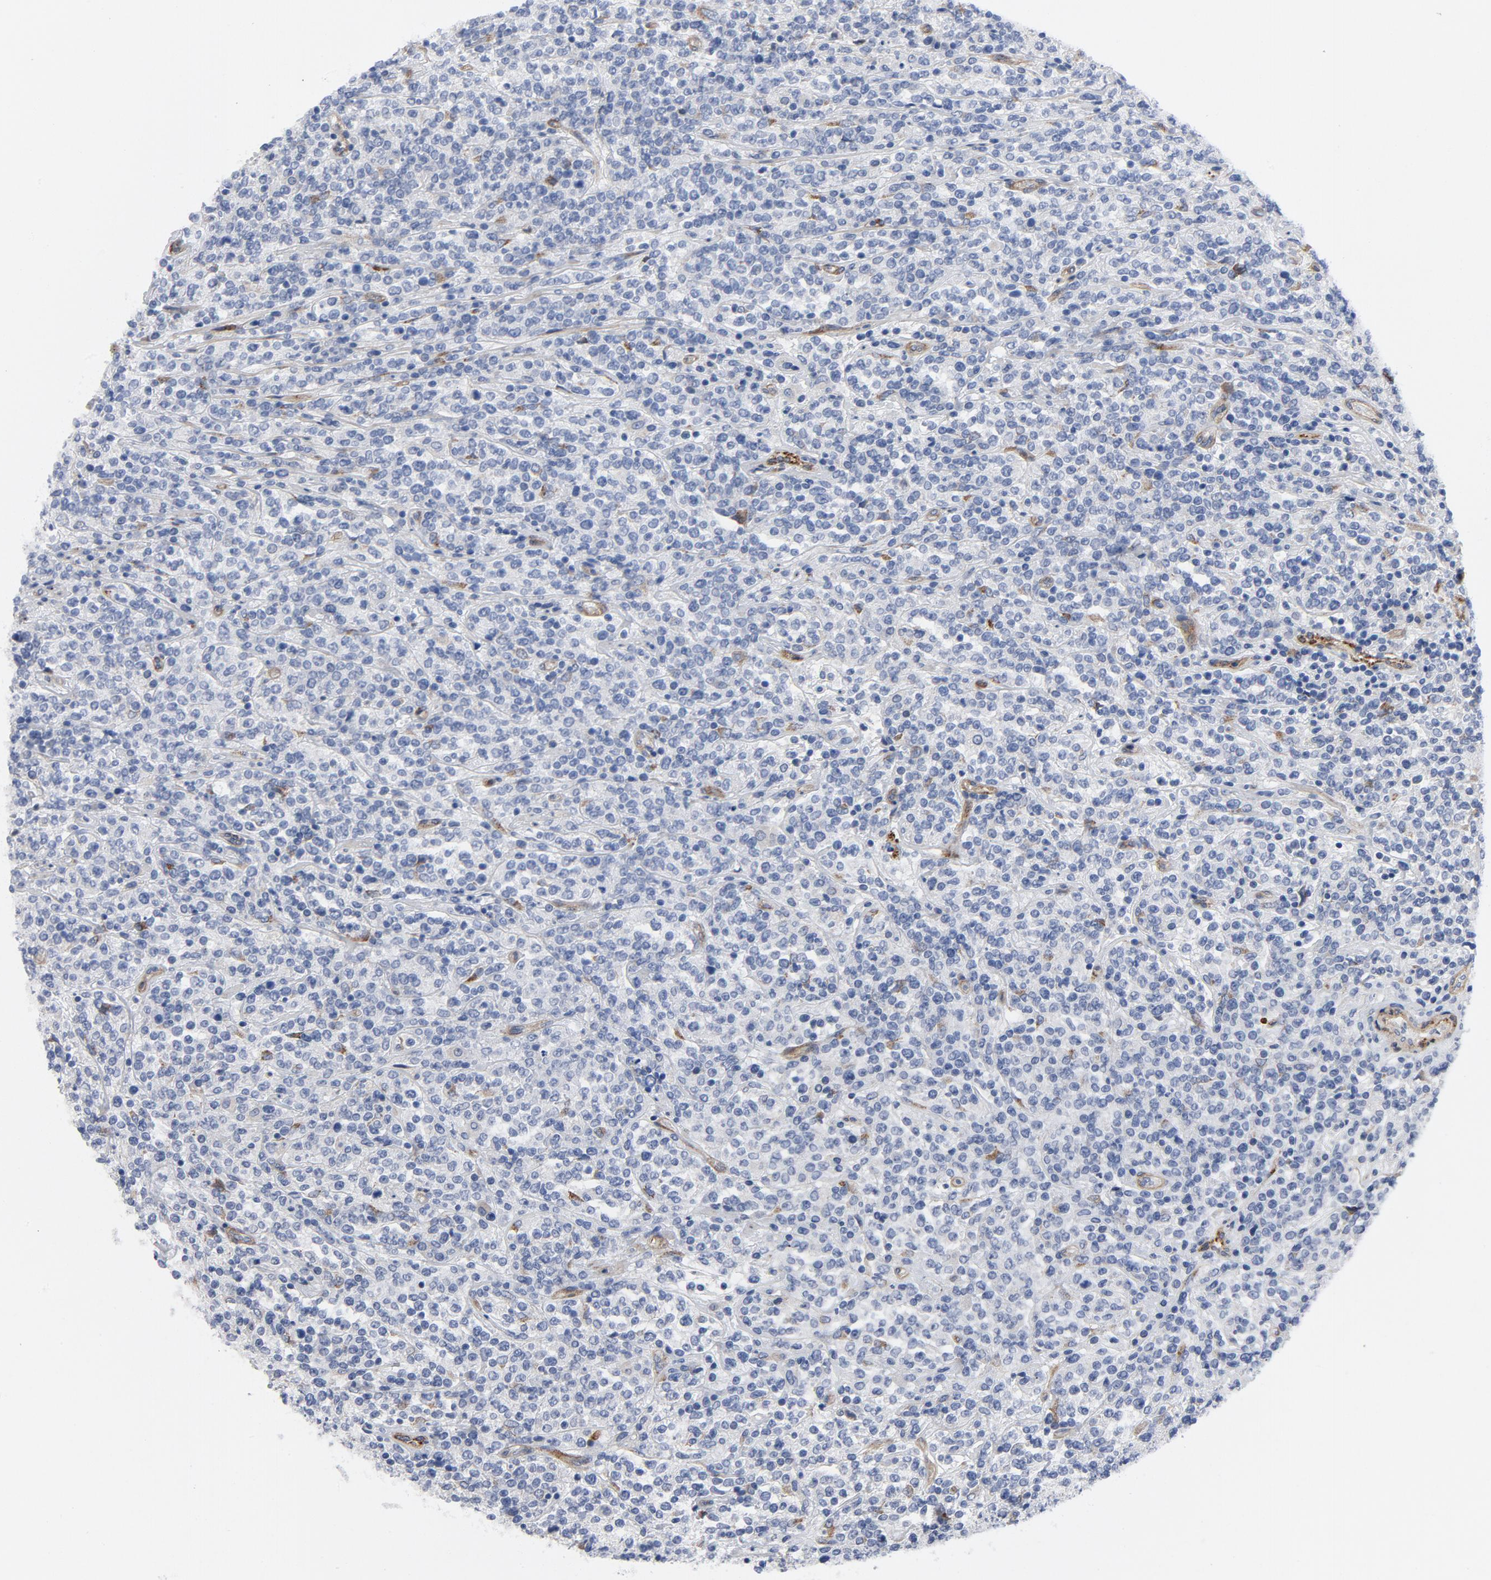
{"staining": {"intensity": "negative", "quantity": "none", "location": "none"}, "tissue": "lymphoma", "cell_type": "Tumor cells", "image_type": "cancer", "snomed": [{"axis": "morphology", "description": "Malignant lymphoma, non-Hodgkin's type, High grade"}, {"axis": "topography", "description": "Soft tissue"}], "caption": "An IHC photomicrograph of high-grade malignant lymphoma, non-Hodgkin's type is shown. There is no staining in tumor cells of high-grade malignant lymphoma, non-Hodgkin's type.", "gene": "LAMC1", "patient": {"sex": "male", "age": 18}}